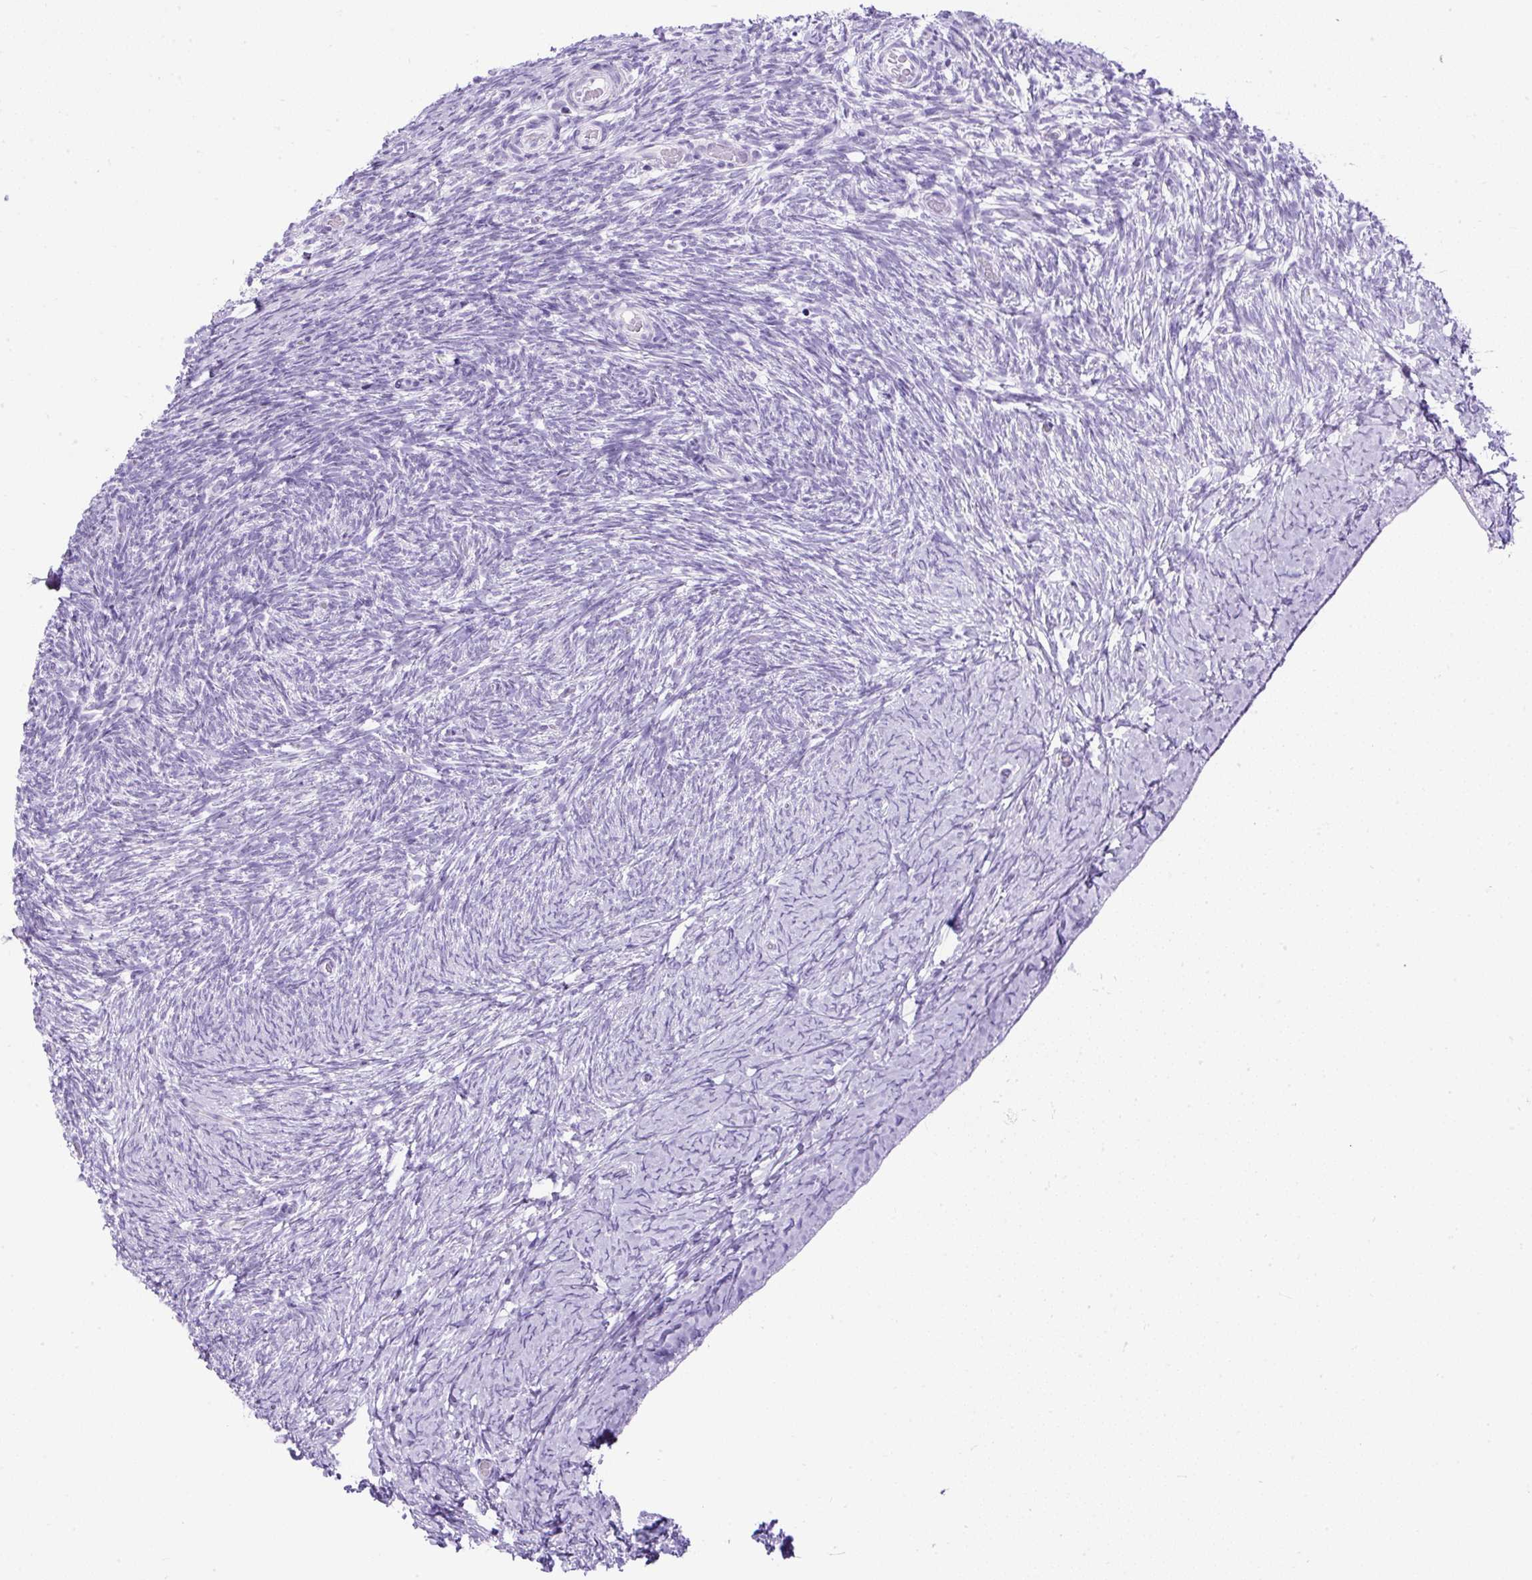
{"staining": {"intensity": "negative", "quantity": "none", "location": "none"}, "tissue": "ovary", "cell_type": "Follicle cells", "image_type": "normal", "snomed": [{"axis": "morphology", "description": "Normal tissue, NOS"}, {"axis": "topography", "description": "Ovary"}], "caption": "Follicle cells are negative for protein expression in benign human ovary. The staining was performed using DAB (3,3'-diaminobenzidine) to visualize the protein expression in brown, while the nuclei were stained in blue with hematoxylin (Magnification: 20x).", "gene": "UPP1", "patient": {"sex": "female", "age": 39}}